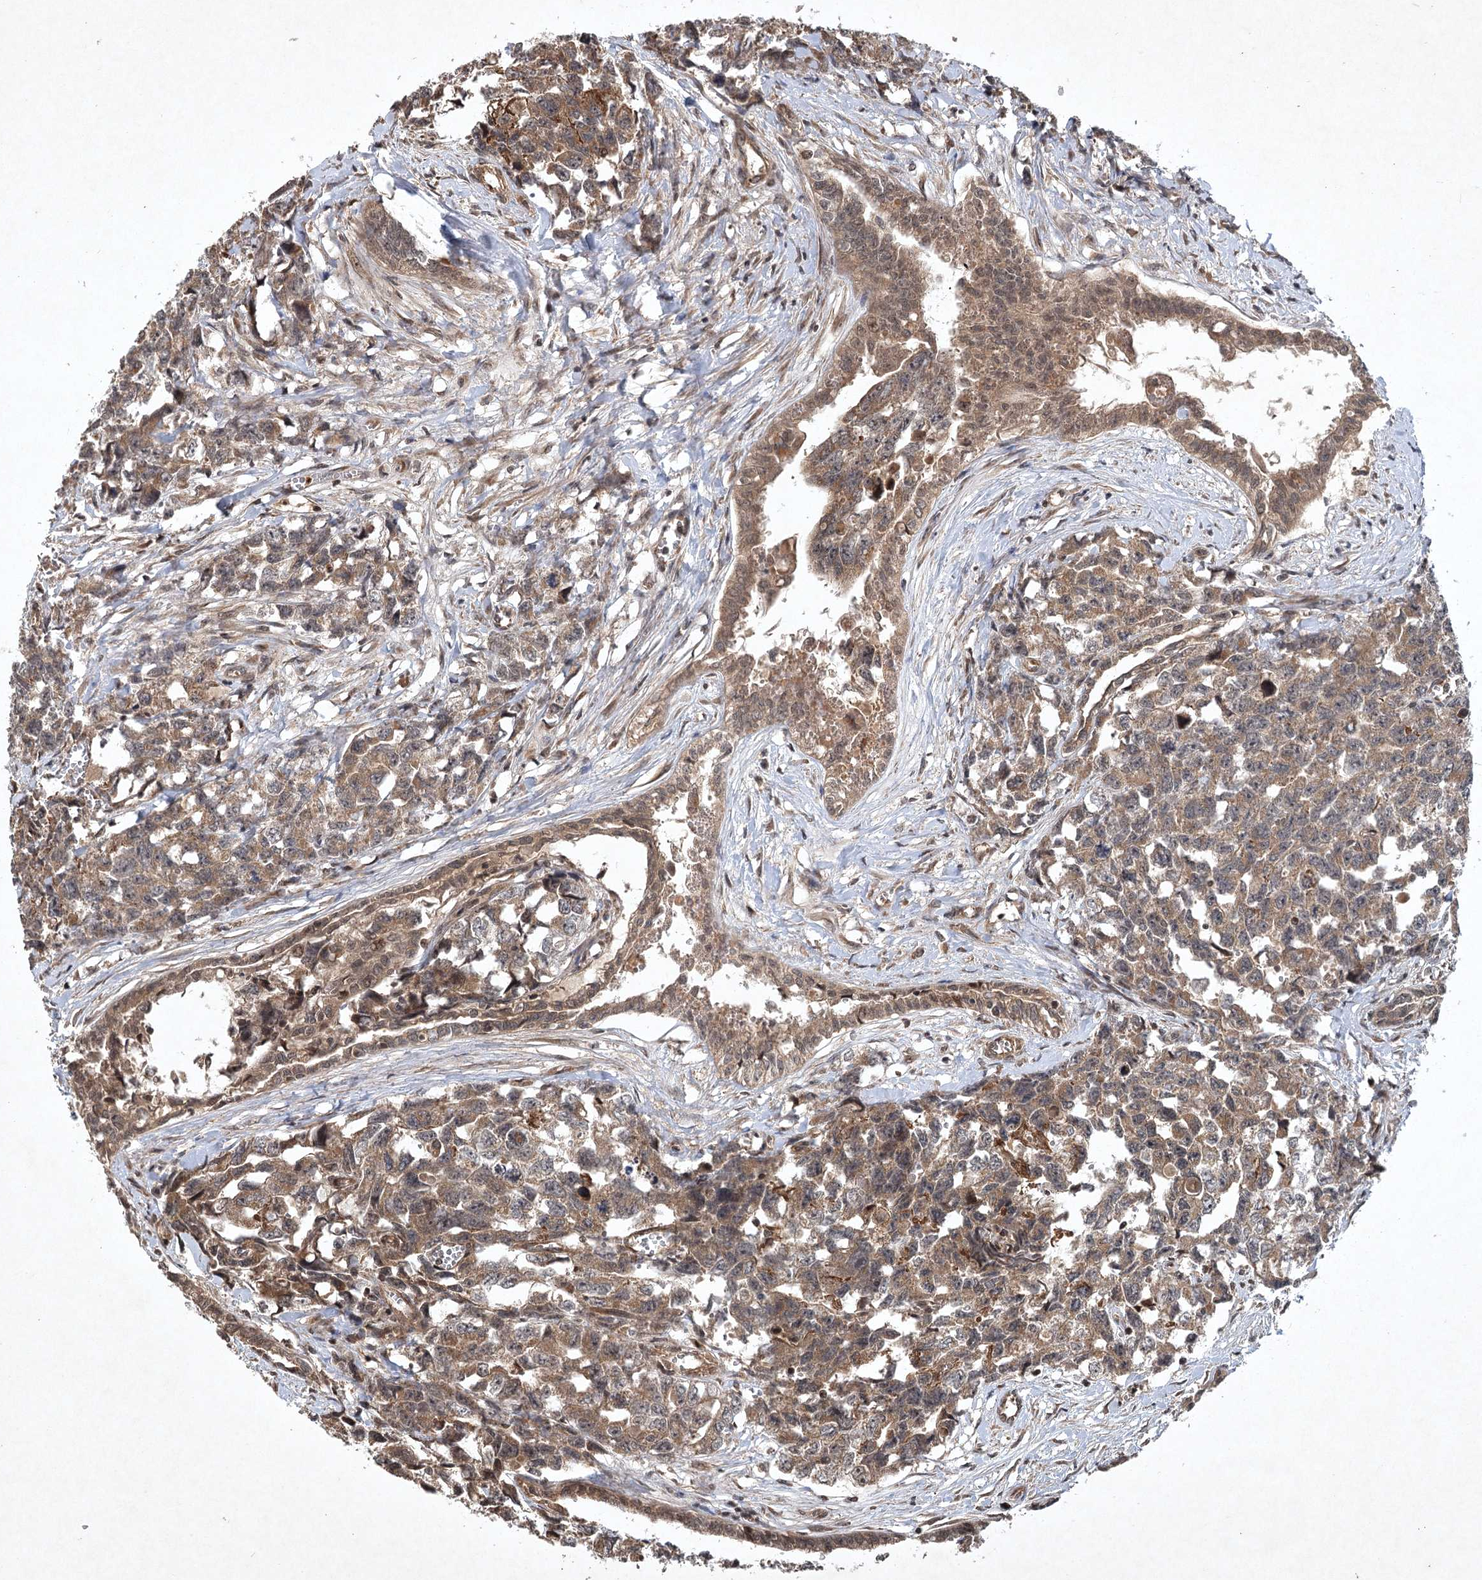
{"staining": {"intensity": "moderate", "quantity": ">75%", "location": "cytoplasmic/membranous"}, "tissue": "testis cancer", "cell_type": "Tumor cells", "image_type": "cancer", "snomed": [{"axis": "morphology", "description": "Carcinoma, Embryonal, NOS"}, {"axis": "topography", "description": "Testis"}], "caption": "Immunohistochemical staining of human testis embryonal carcinoma displays medium levels of moderate cytoplasmic/membranous staining in approximately >75% of tumor cells. The staining was performed using DAB, with brown indicating positive protein expression. Nuclei are stained blue with hematoxylin.", "gene": "INSIG2", "patient": {"sex": "male", "age": 31}}